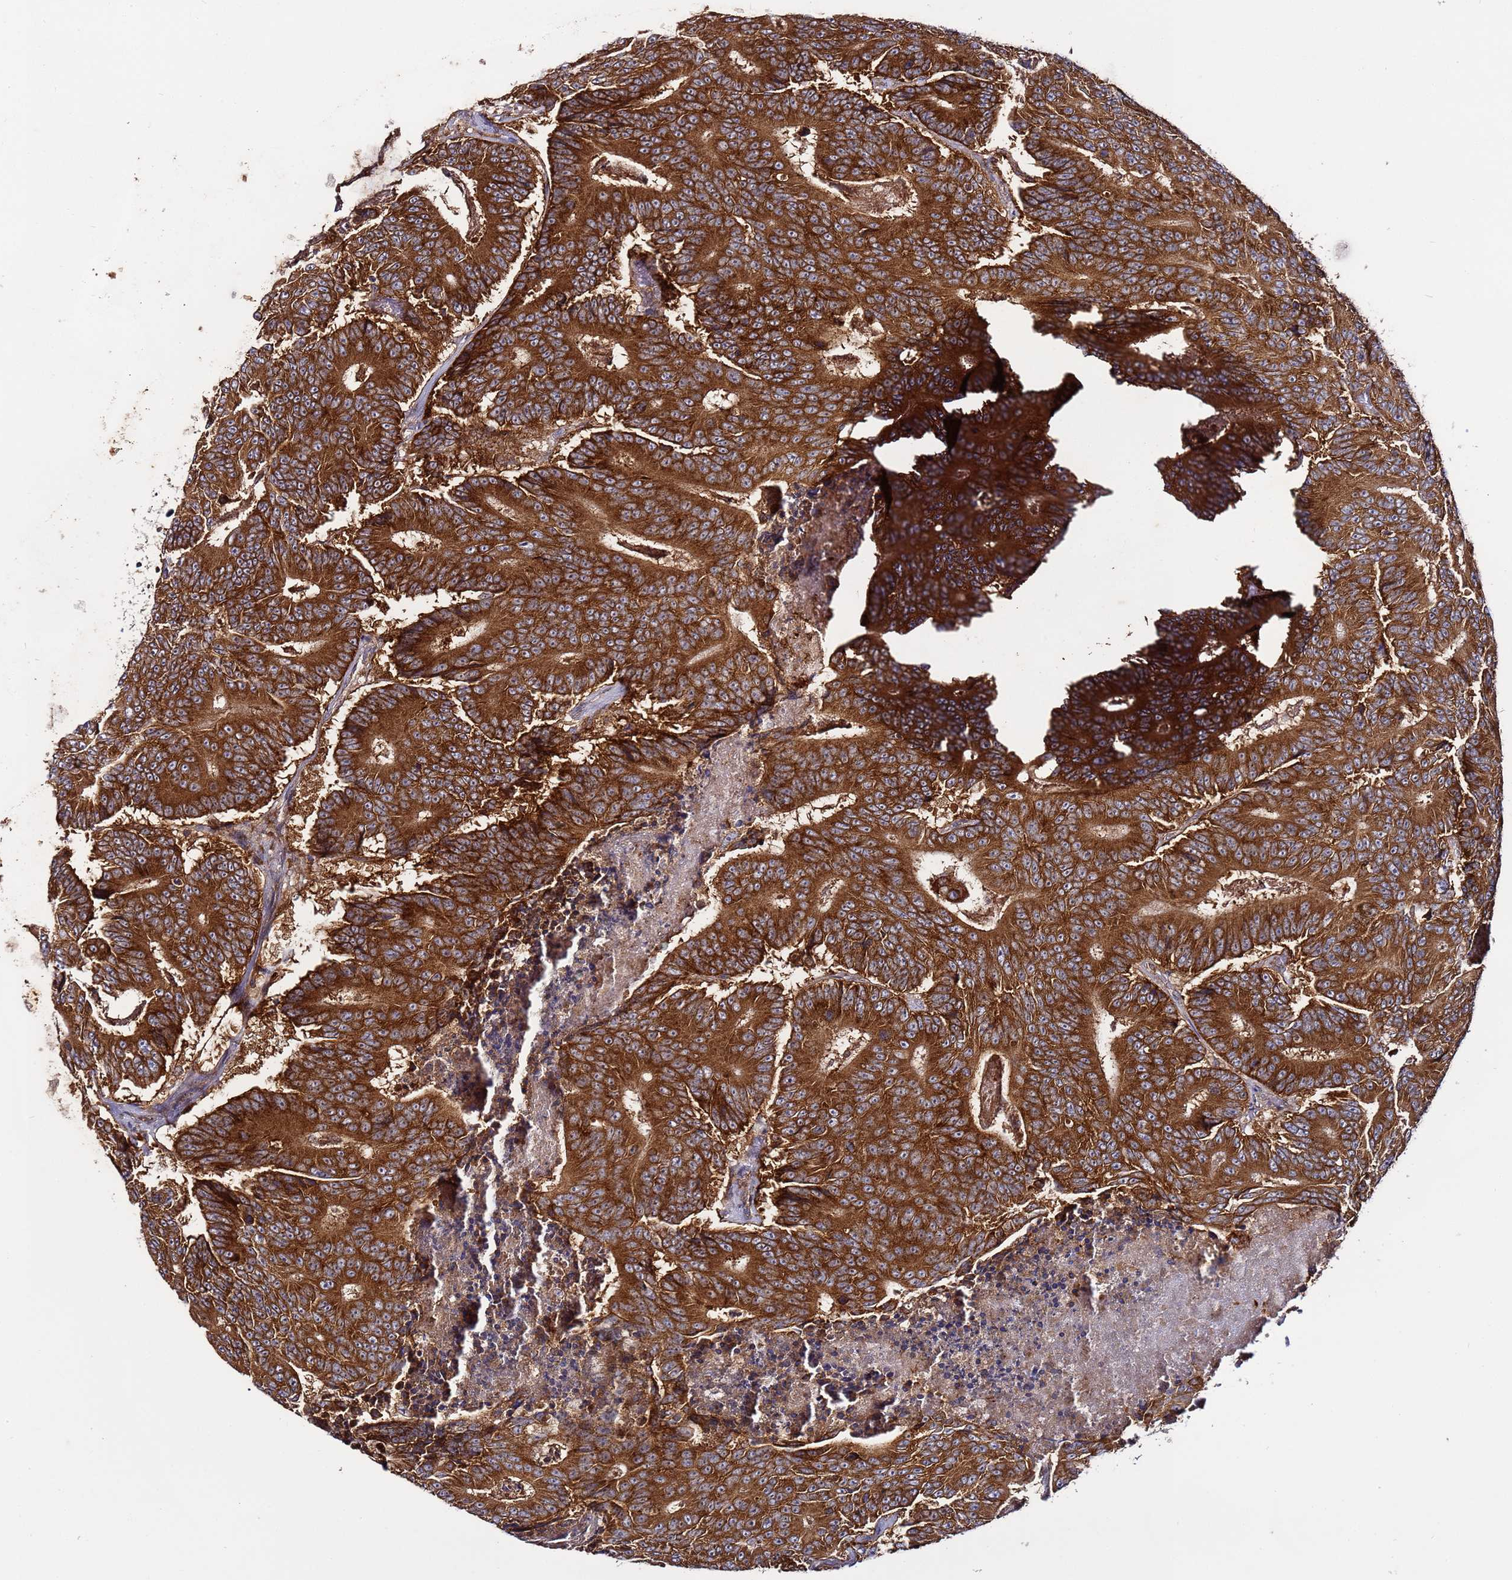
{"staining": {"intensity": "strong", "quantity": ">75%", "location": "cytoplasmic/membranous"}, "tissue": "colorectal cancer", "cell_type": "Tumor cells", "image_type": "cancer", "snomed": [{"axis": "morphology", "description": "Adenocarcinoma, NOS"}, {"axis": "topography", "description": "Colon"}], "caption": "Immunohistochemical staining of adenocarcinoma (colorectal) demonstrates high levels of strong cytoplasmic/membranous expression in about >75% of tumor cells. (DAB IHC, brown staining for protein, blue staining for nuclei).", "gene": "TMEM176B", "patient": {"sex": "male", "age": 83}}